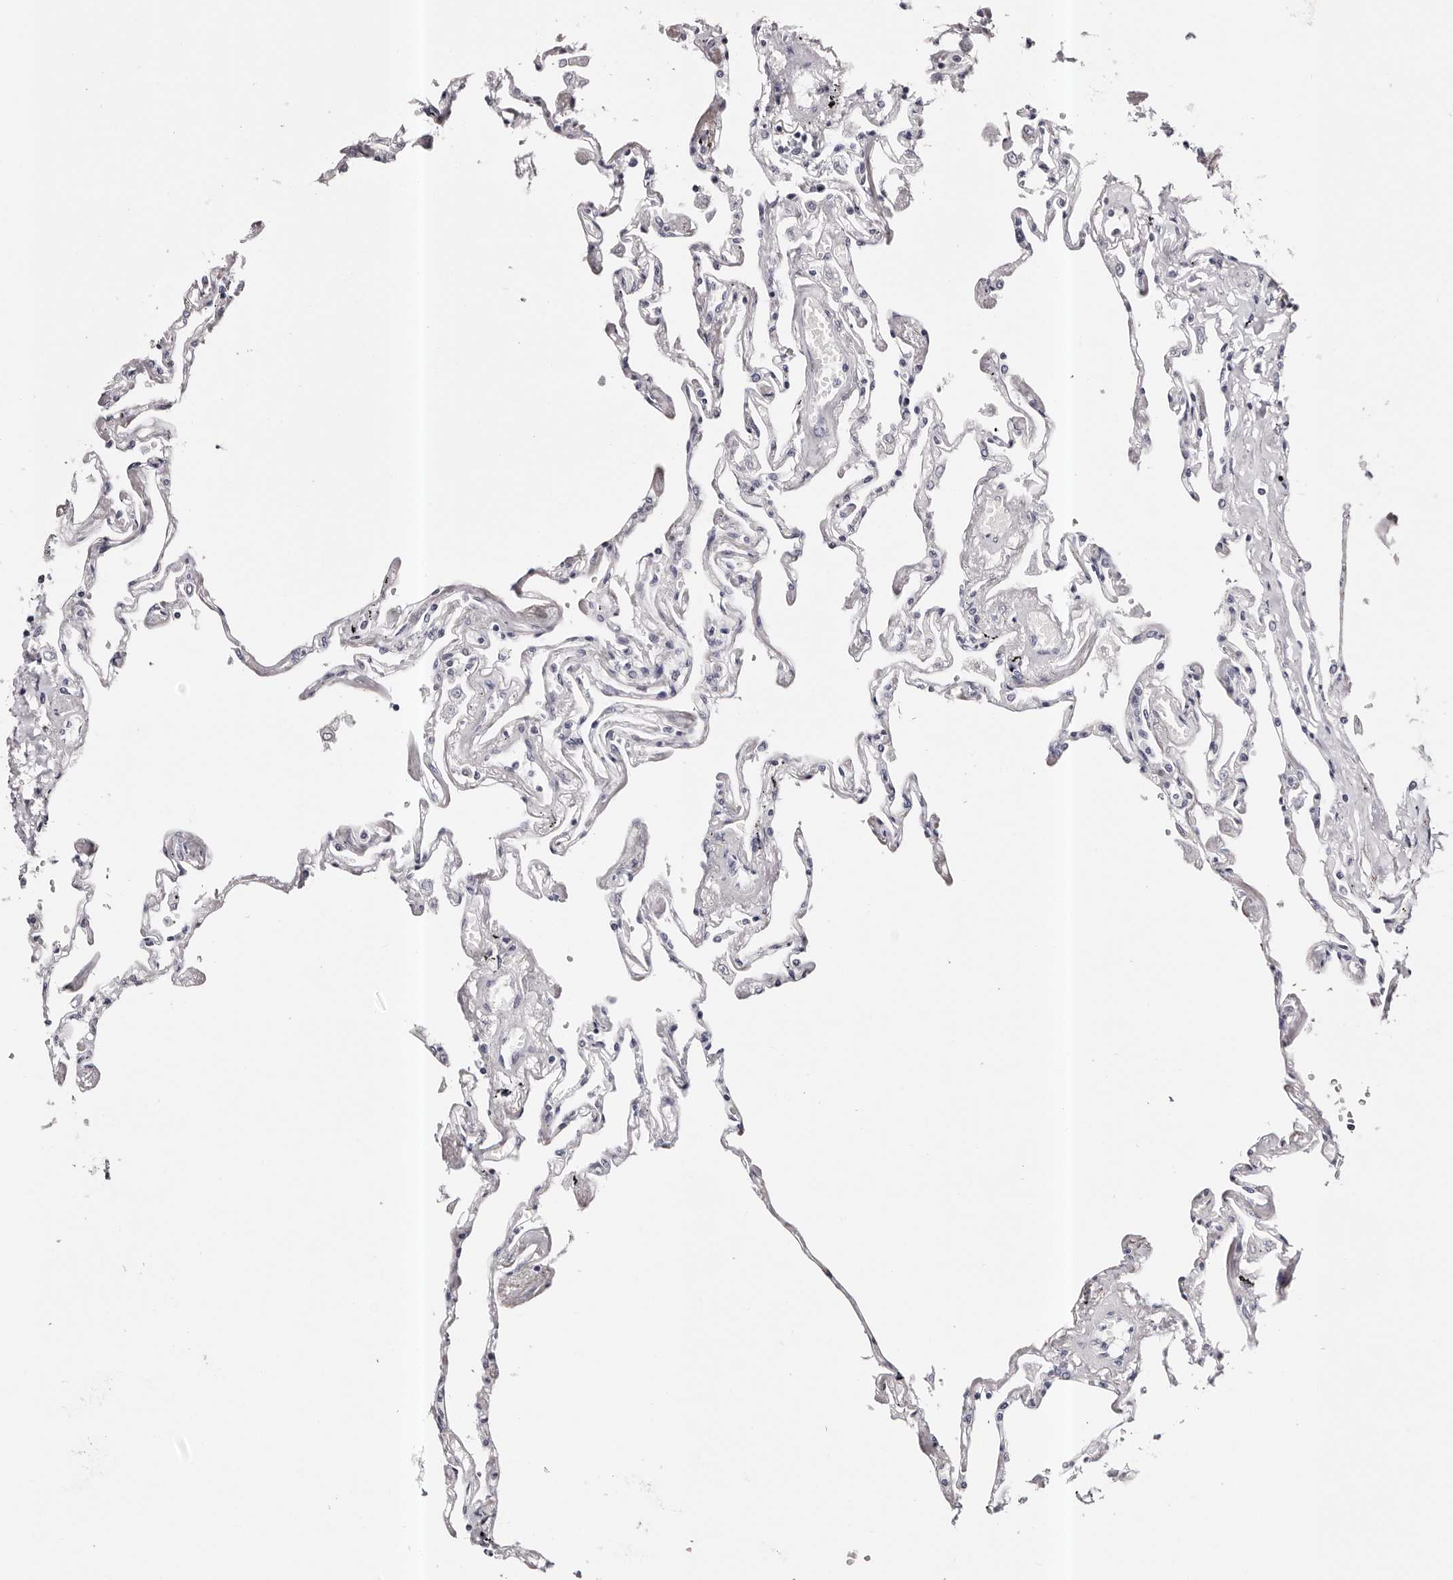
{"staining": {"intensity": "negative", "quantity": "none", "location": "none"}, "tissue": "lung", "cell_type": "Alveolar cells", "image_type": "normal", "snomed": [{"axis": "morphology", "description": "Normal tissue, NOS"}, {"axis": "topography", "description": "Lung"}], "caption": "Image shows no protein expression in alveolar cells of normal lung. The staining was performed using DAB to visualize the protein expression in brown, while the nuclei were stained in blue with hematoxylin (Magnification: 20x).", "gene": "ROM1", "patient": {"sex": "female", "age": 67}}